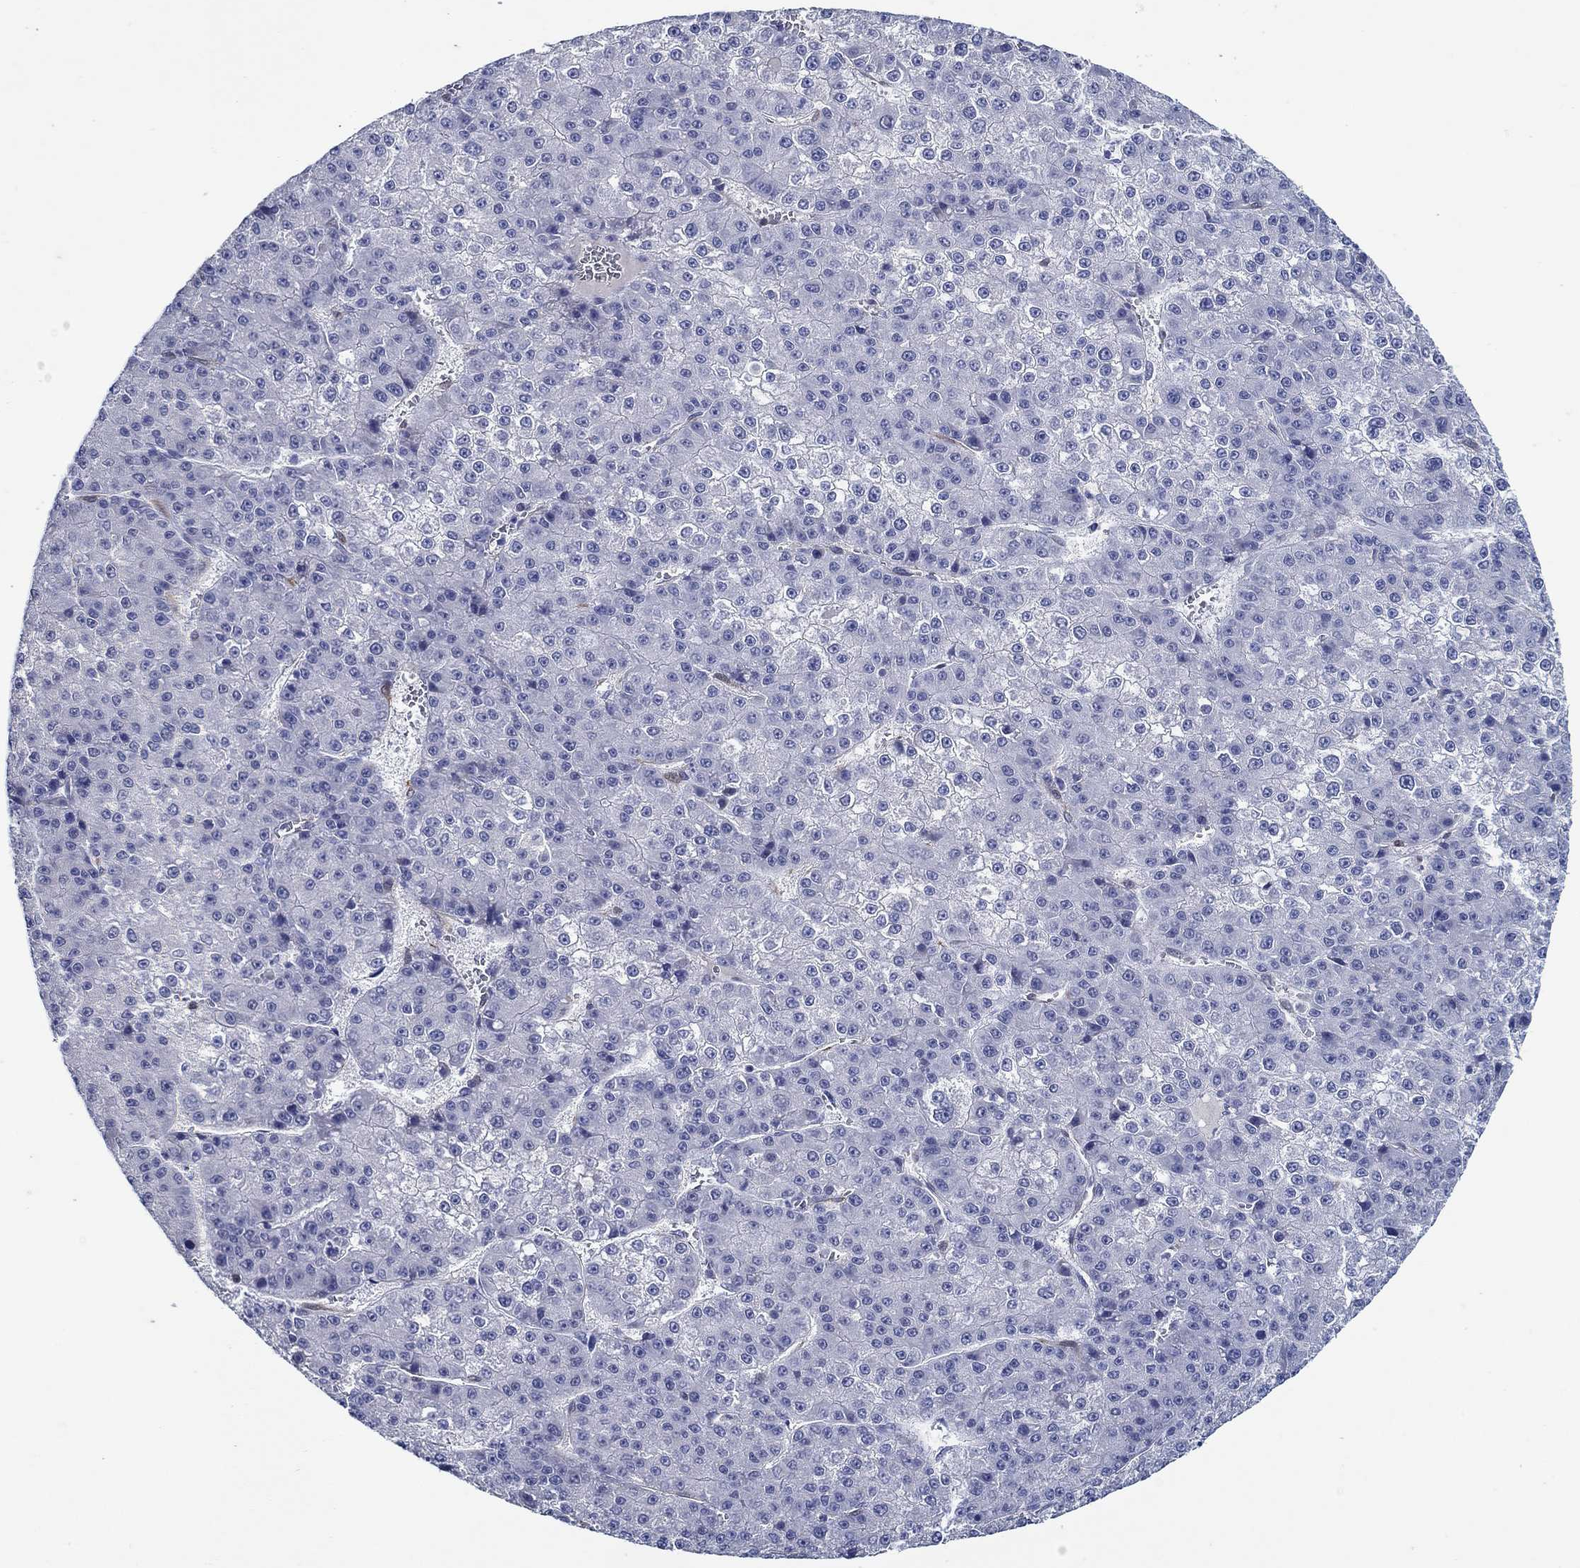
{"staining": {"intensity": "negative", "quantity": "none", "location": "none"}, "tissue": "liver cancer", "cell_type": "Tumor cells", "image_type": "cancer", "snomed": [{"axis": "morphology", "description": "Carcinoma, Hepatocellular, NOS"}, {"axis": "topography", "description": "Liver"}], "caption": "Immunohistochemistry image of human hepatocellular carcinoma (liver) stained for a protein (brown), which reveals no staining in tumor cells.", "gene": "MC2R", "patient": {"sex": "female", "age": 73}}